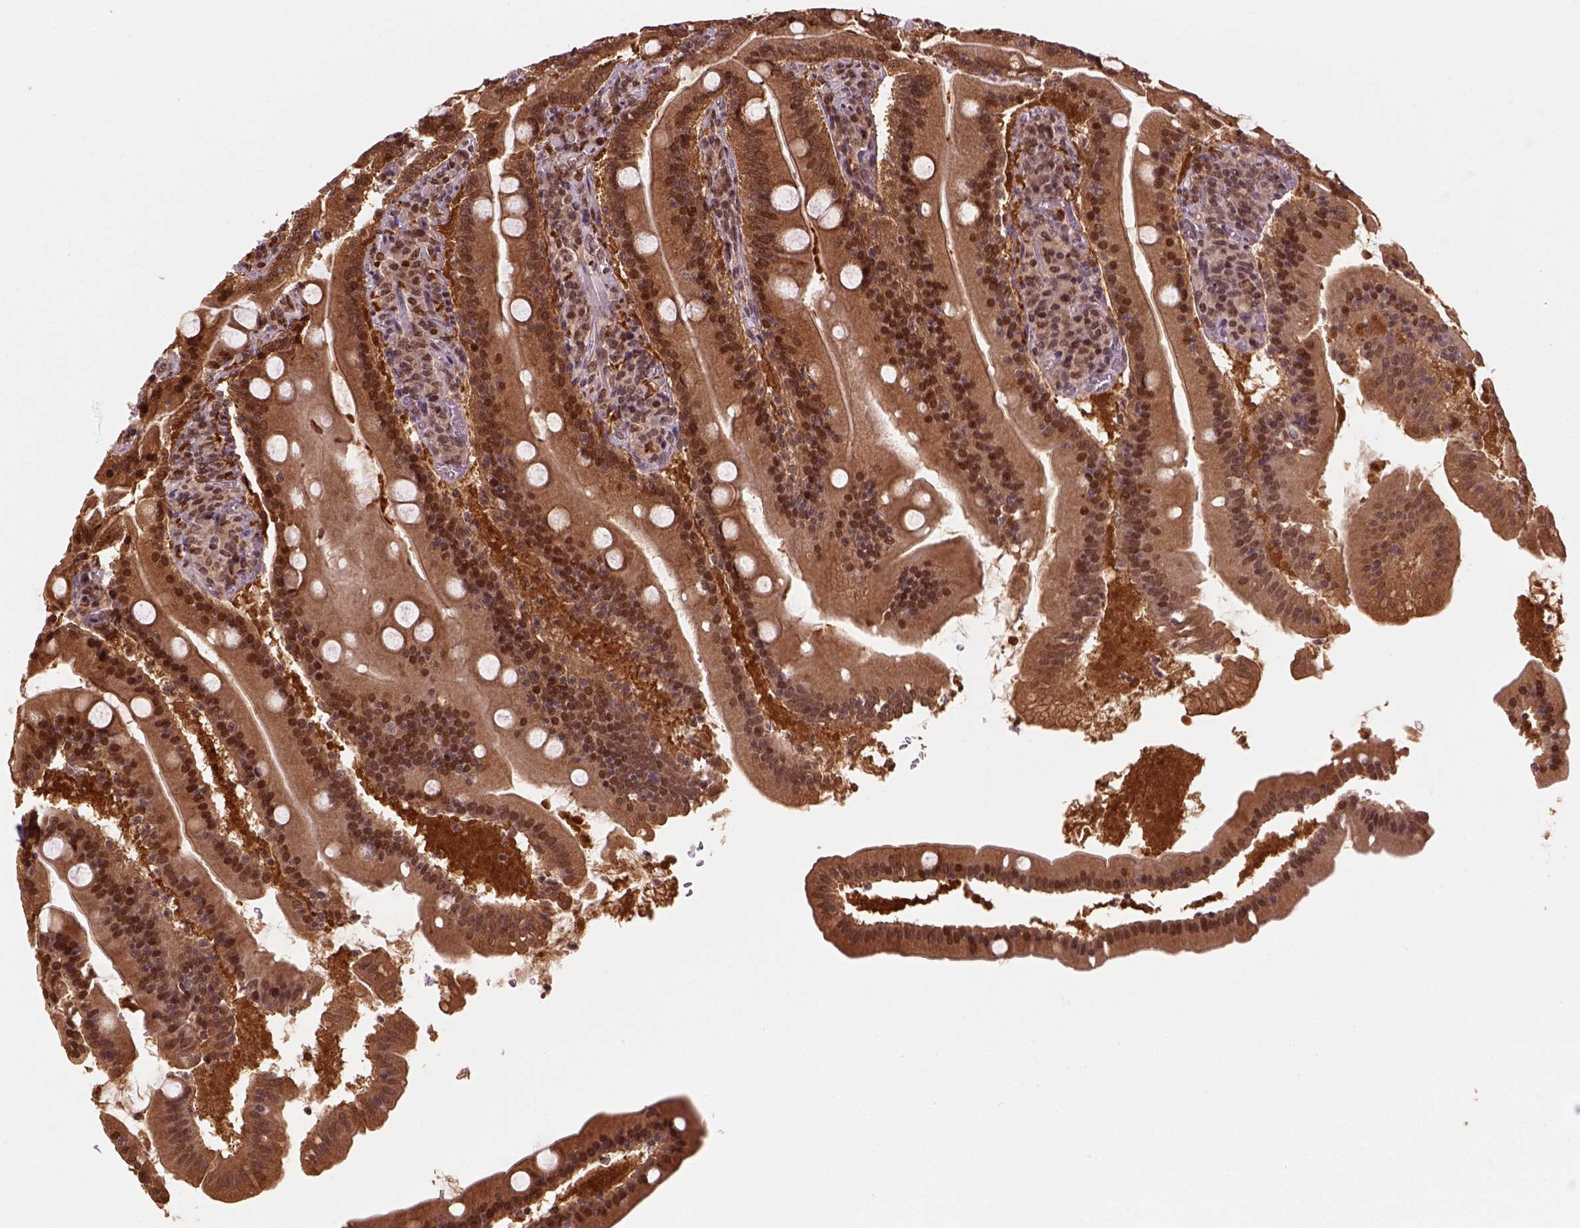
{"staining": {"intensity": "strong", "quantity": ">75%", "location": "cytoplasmic/membranous,nuclear"}, "tissue": "small intestine", "cell_type": "Glandular cells", "image_type": "normal", "snomed": [{"axis": "morphology", "description": "Normal tissue, NOS"}, {"axis": "topography", "description": "Small intestine"}], "caption": "Strong cytoplasmic/membranous,nuclear staining is seen in approximately >75% of glandular cells in benign small intestine. Immunohistochemistry (ihc) stains the protein of interest in brown and the nuclei are stained blue.", "gene": "GOT1", "patient": {"sex": "male", "age": 37}}